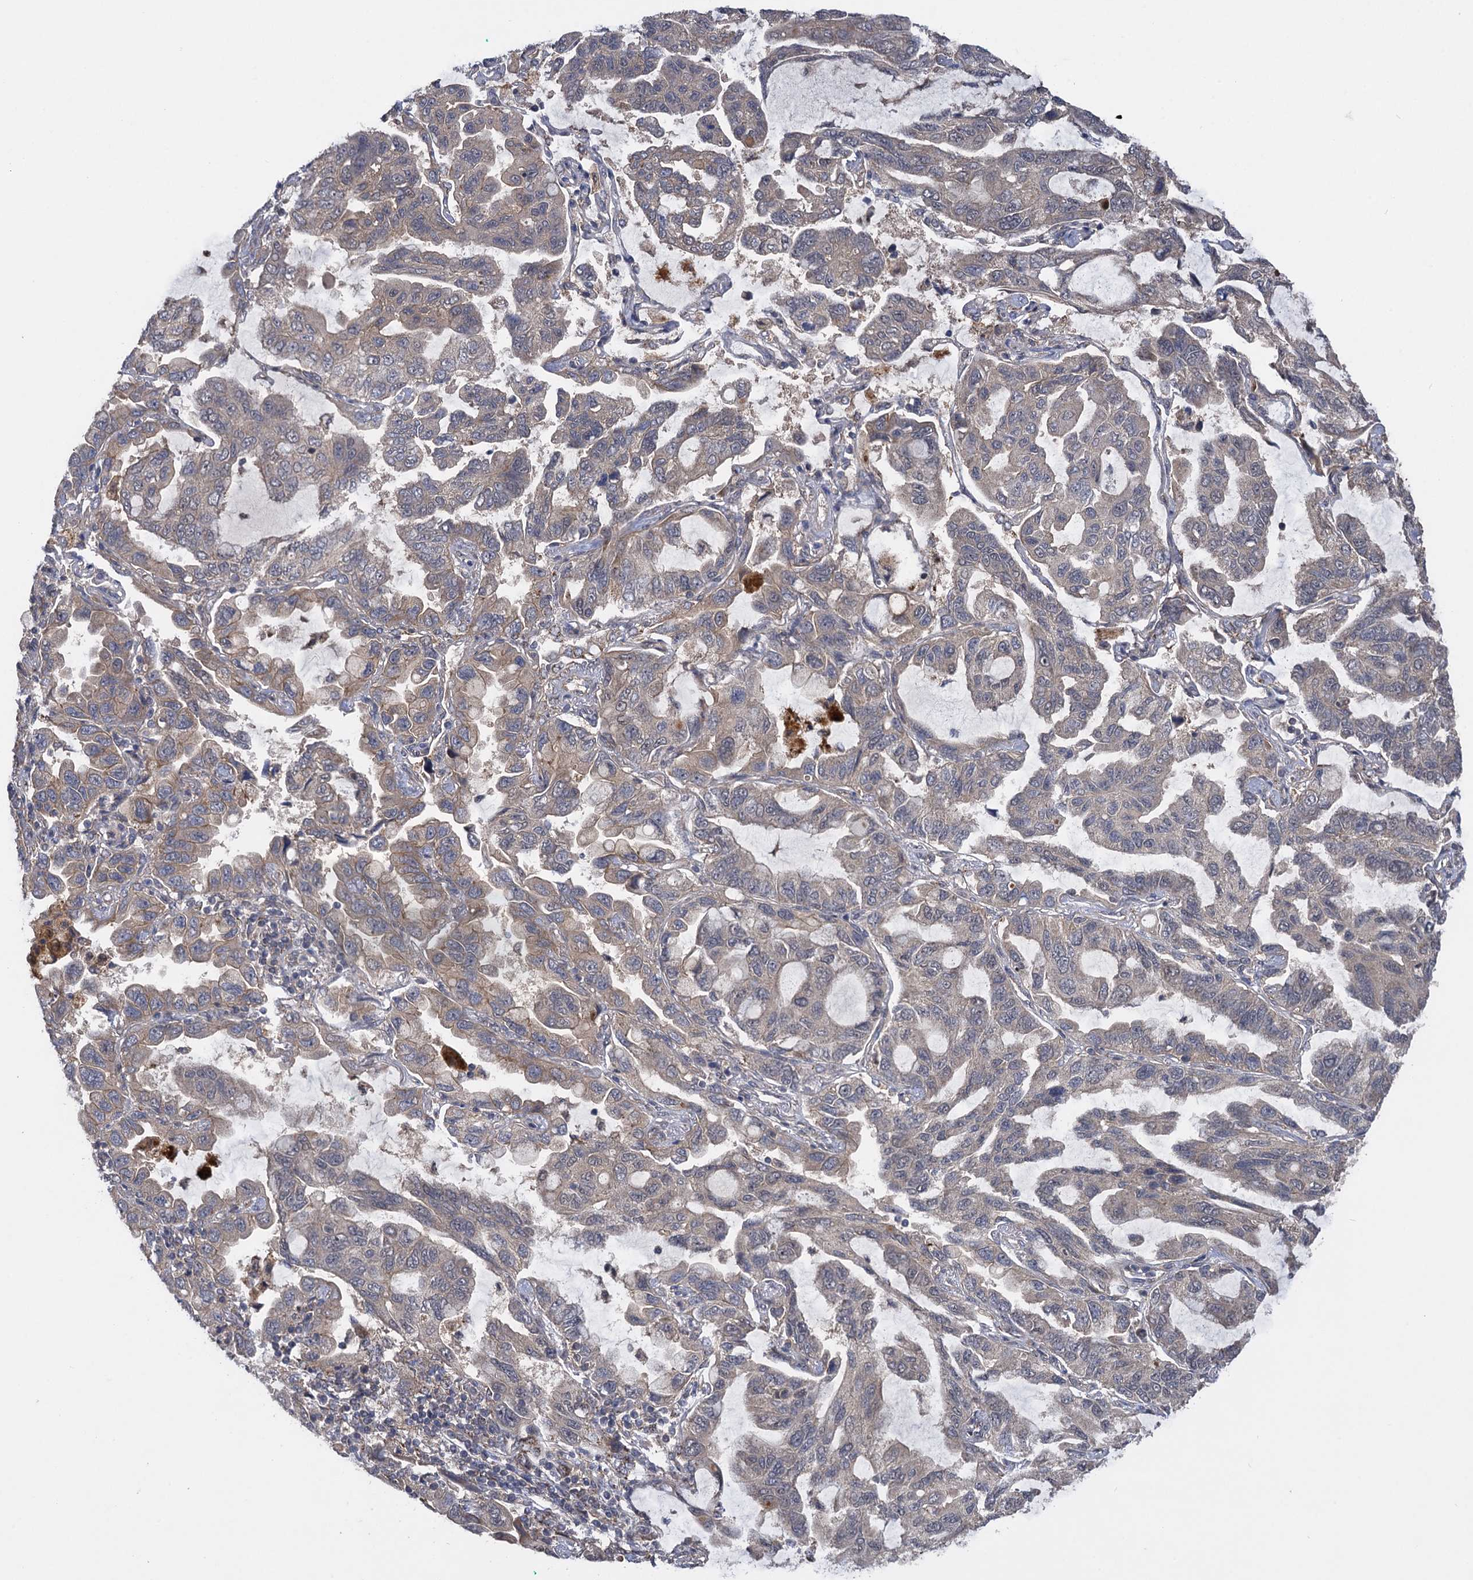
{"staining": {"intensity": "negative", "quantity": "none", "location": "none"}, "tissue": "lung cancer", "cell_type": "Tumor cells", "image_type": "cancer", "snomed": [{"axis": "morphology", "description": "Adenocarcinoma, NOS"}, {"axis": "topography", "description": "Lung"}], "caption": "Immunohistochemical staining of human adenocarcinoma (lung) displays no significant positivity in tumor cells. (DAB immunohistochemistry, high magnification).", "gene": "HAUS1", "patient": {"sex": "male", "age": 64}}